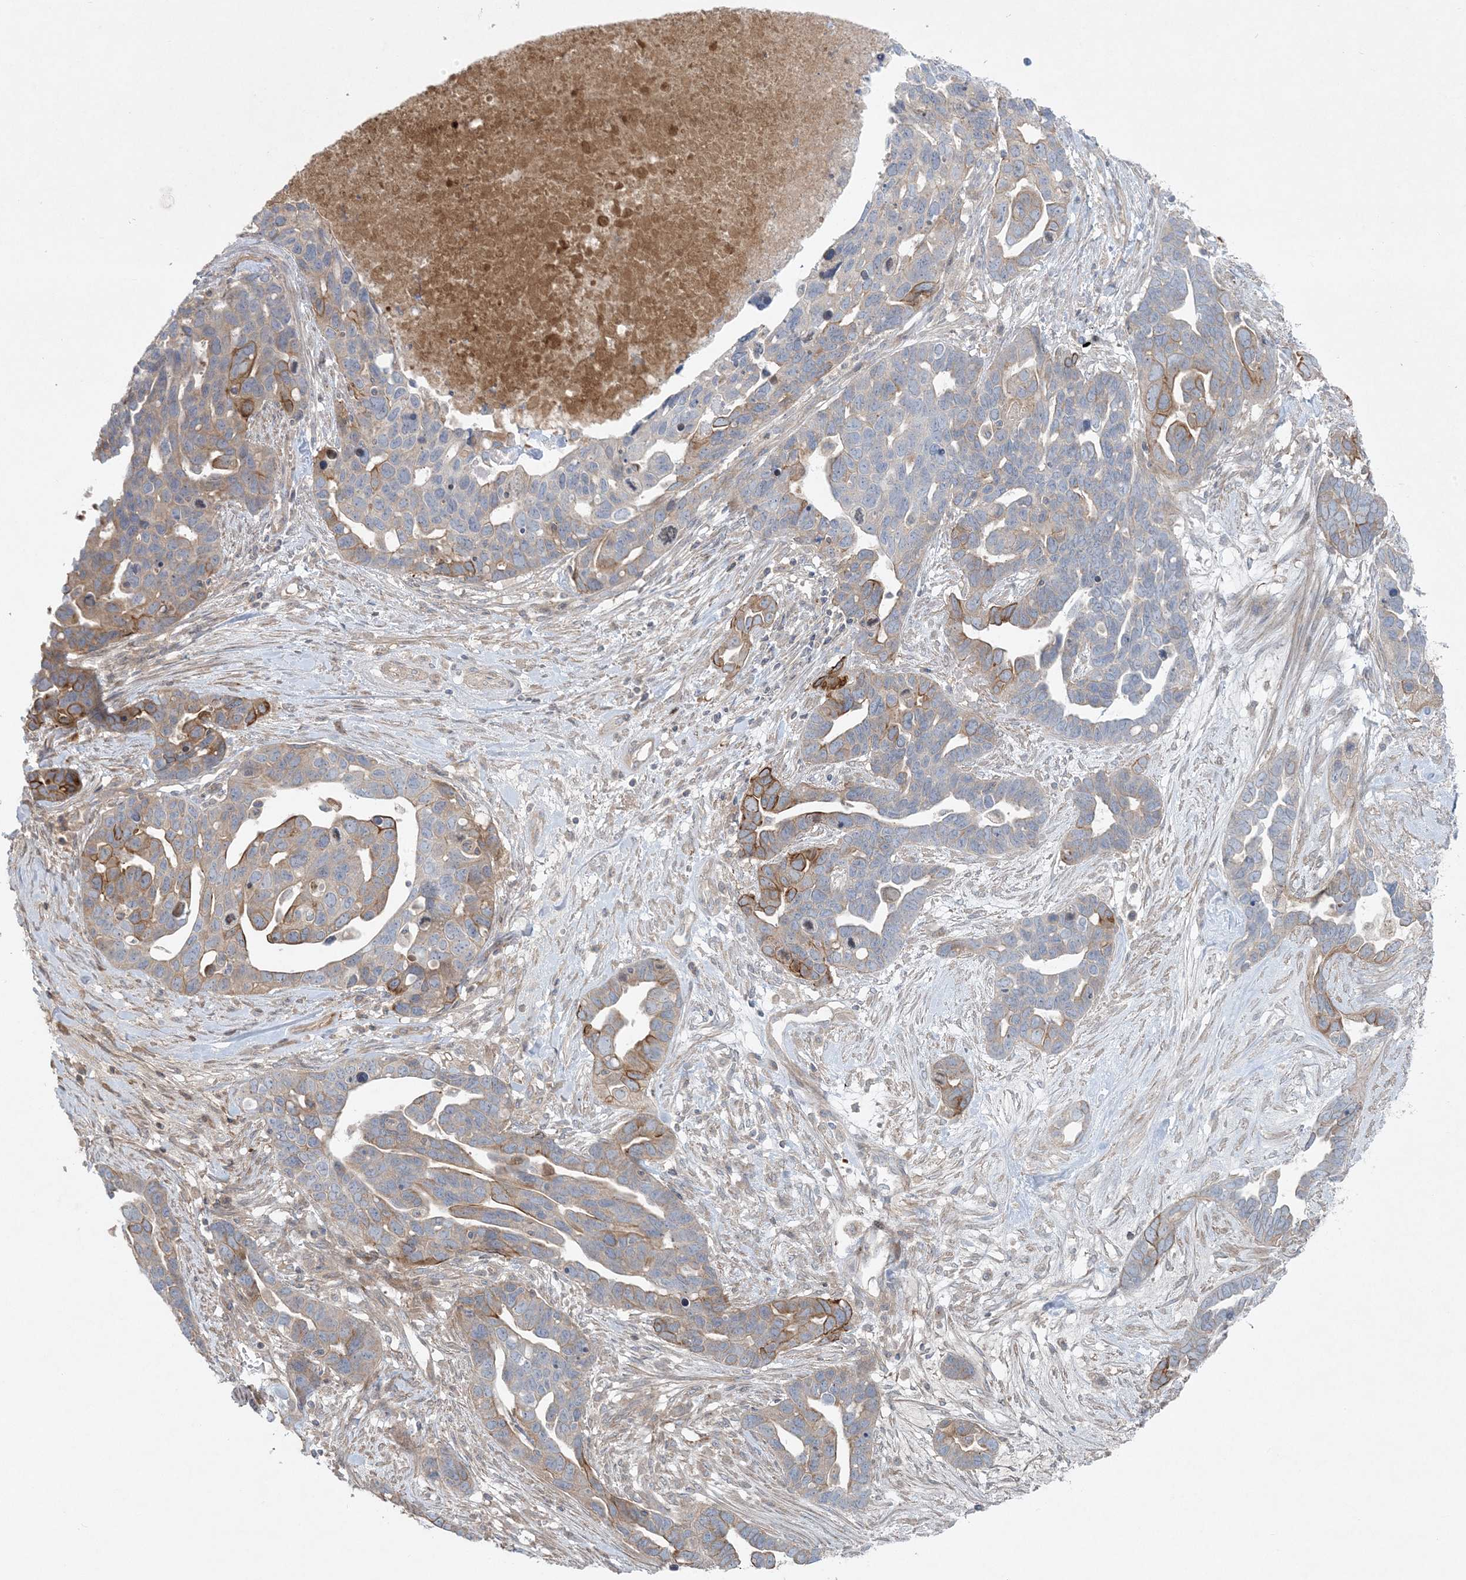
{"staining": {"intensity": "strong", "quantity": "<25%", "location": "cytoplasmic/membranous"}, "tissue": "ovarian cancer", "cell_type": "Tumor cells", "image_type": "cancer", "snomed": [{"axis": "morphology", "description": "Cystadenocarcinoma, serous, NOS"}, {"axis": "topography", "description": "Ovary"}], "caption": "The photomicrograph shows immunohistochemical staining of ovarian cancer (serous cystadenocarcinoma). There is strong cytoplasmic/membranous positivity is present in approximately <25% of tumor cells.", "gene": "PIK3R4", "patient": {"sex": "female", "age": 54}}